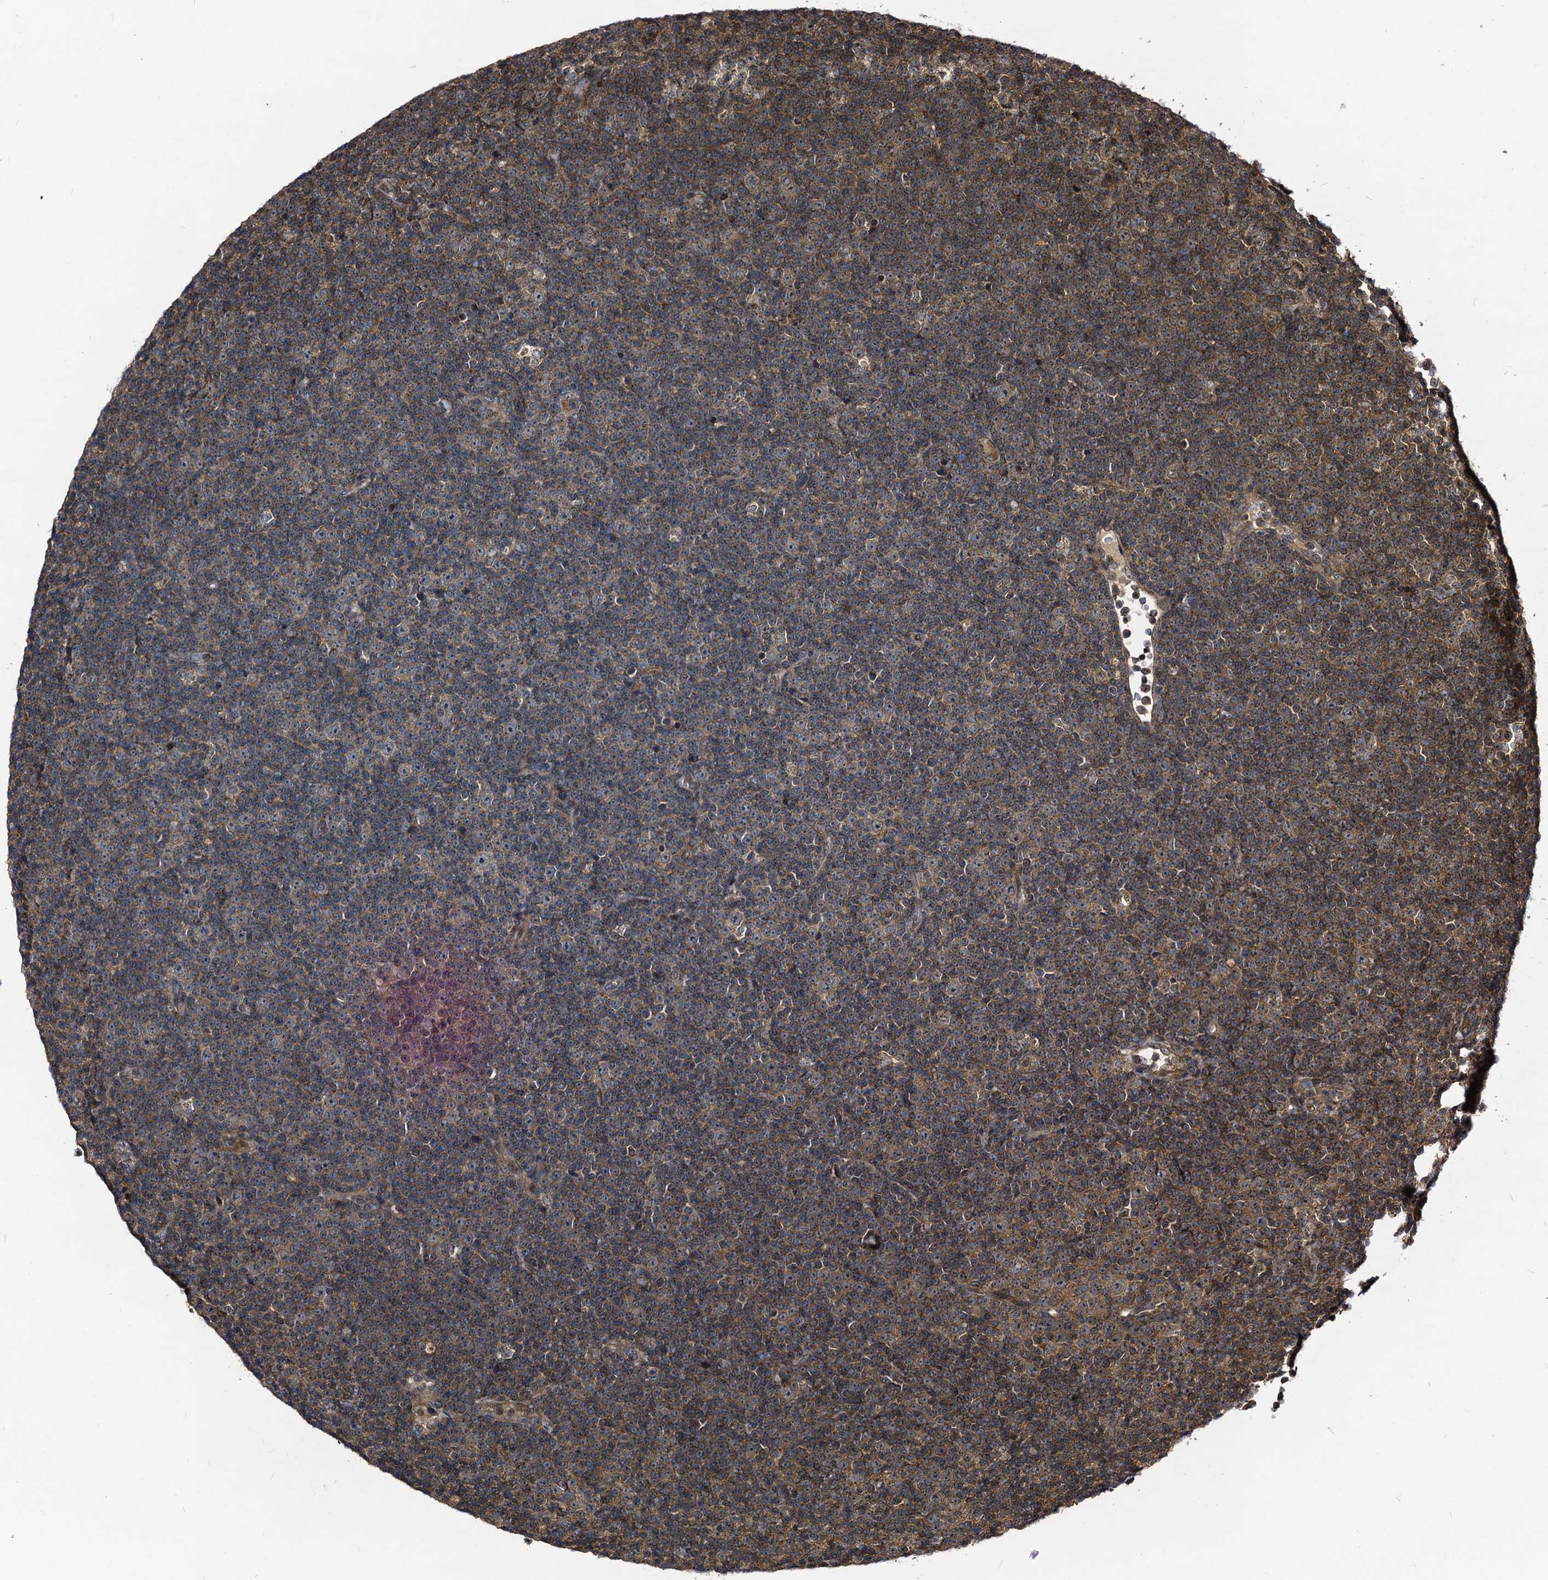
{"staining": {"intensity": "moderate", "quantity": ">75%", "location": "cytoplasmic/membranous"}, "tissue": "lymphoma", "cell_type": "Tumor cells", "image_type": "cancer", "snomed": [{"axis": "morphology", "description": "Malignant lymphoma, non-Hodgkin's type, Low grade"}, {"axis": "topography", "description": "Lymph node"}], "caption": "Lymphoma stained for a protein (brown) exhibits moderate cytoplasmic/membranous positive positivity in approximately >75% of tumor cells.", "gene": "KXD1", "patient": {"sex": "female", "age": 67}}